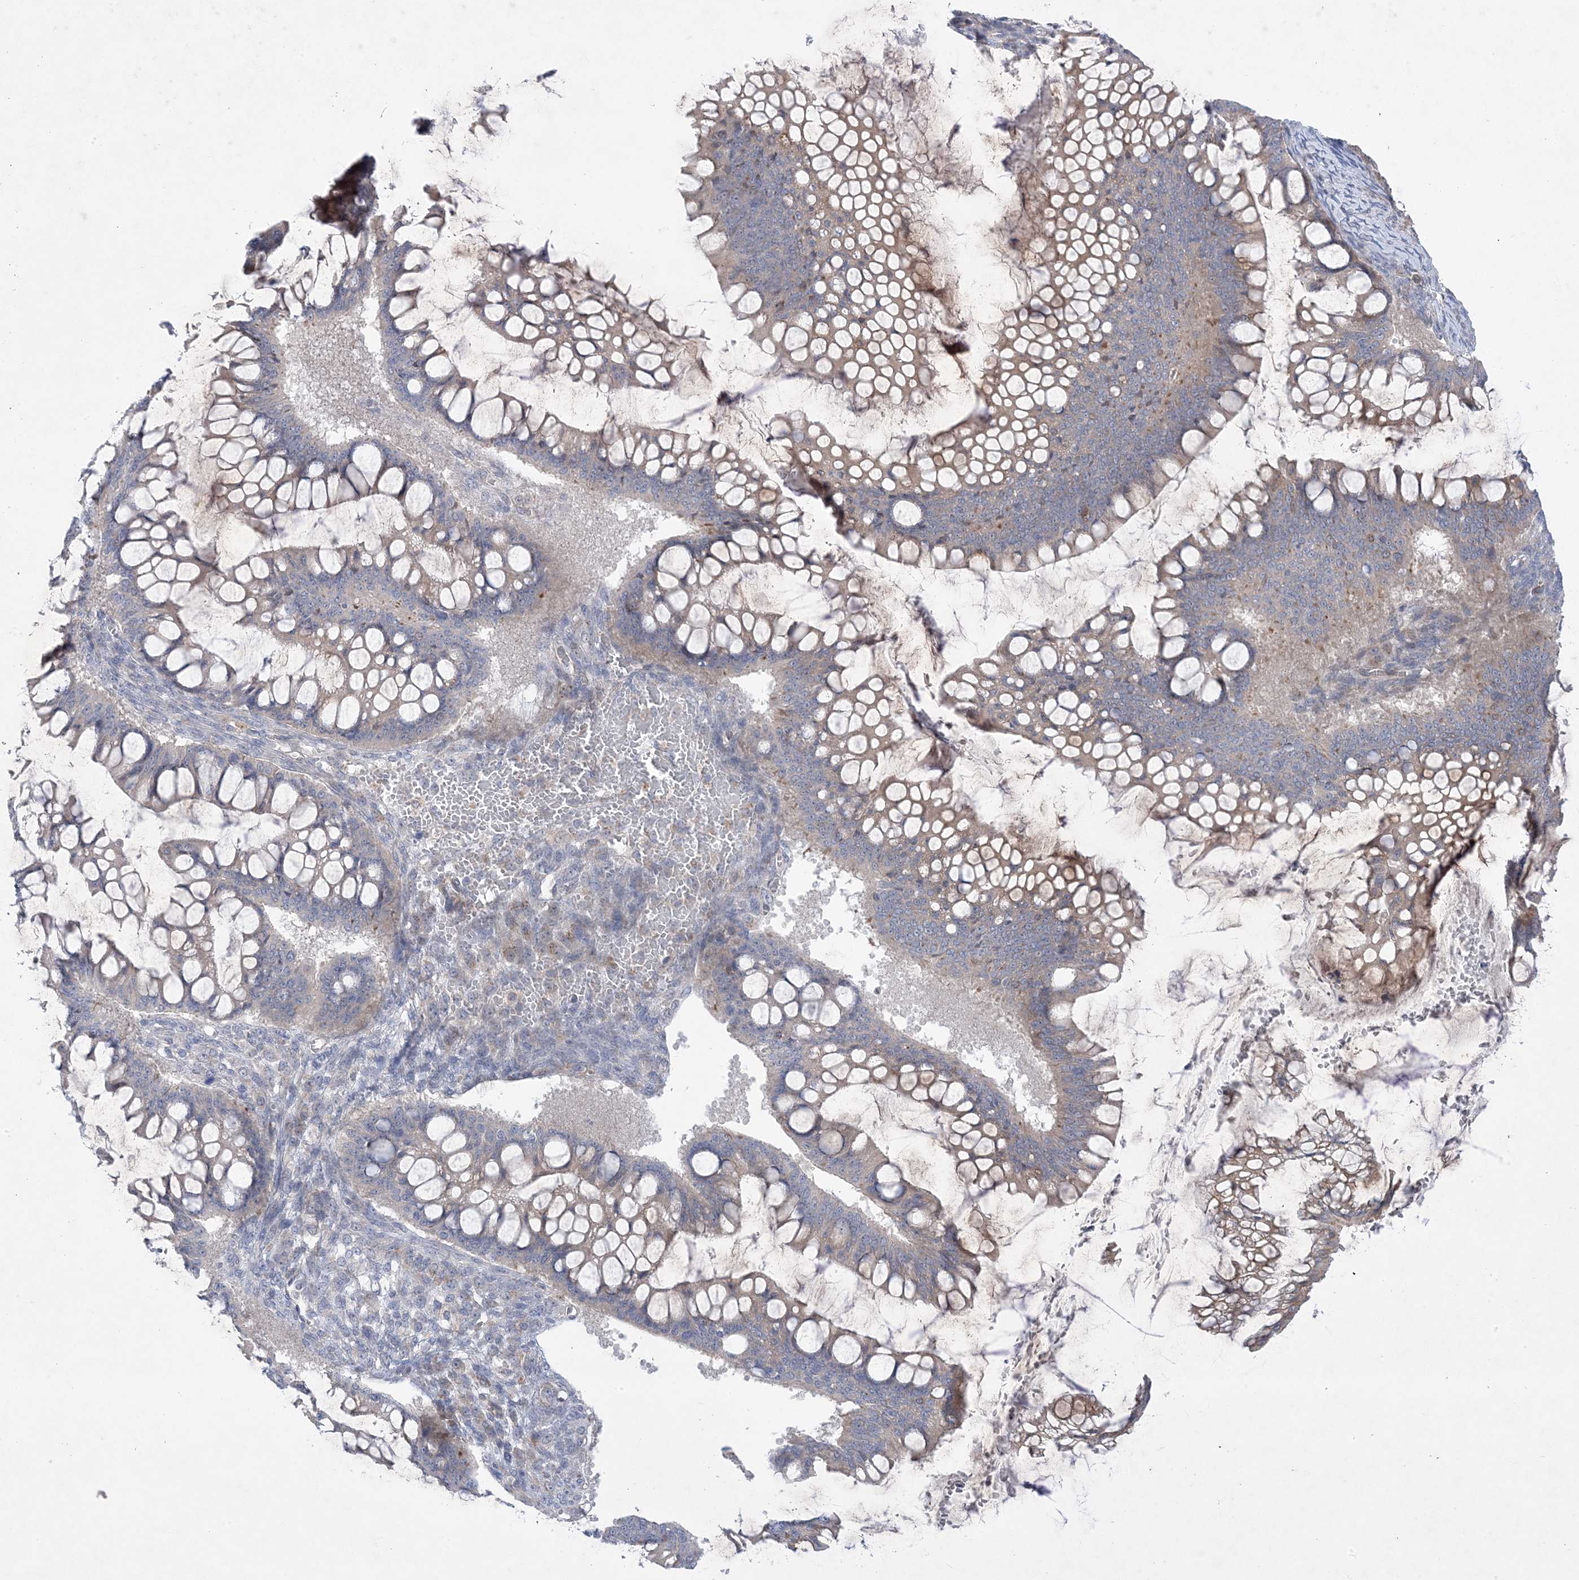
{"staining": {"intensity": "weak", "quantity": "25%-75%", "location": "cytoplasmic/membranous"}, "tissue": "ovarian cancer", "cell_type": "Tumor cells", "image_type": "cancer", "snomed": [{"axis": "morphology", "description": "Cystadenocarcinoma, mucinous, NOS"}, {"axis": "topography", "description": "Ovary"}], "caption": "A histopathology image of ovarian cancer (mucinous cystadenocarcinoma) stained for a protein shows weak cytoplasmic/membranous brown staining in tumor cells.", "gene": "ANAPC1", "patient": {"sex": "female", "age": 73}}